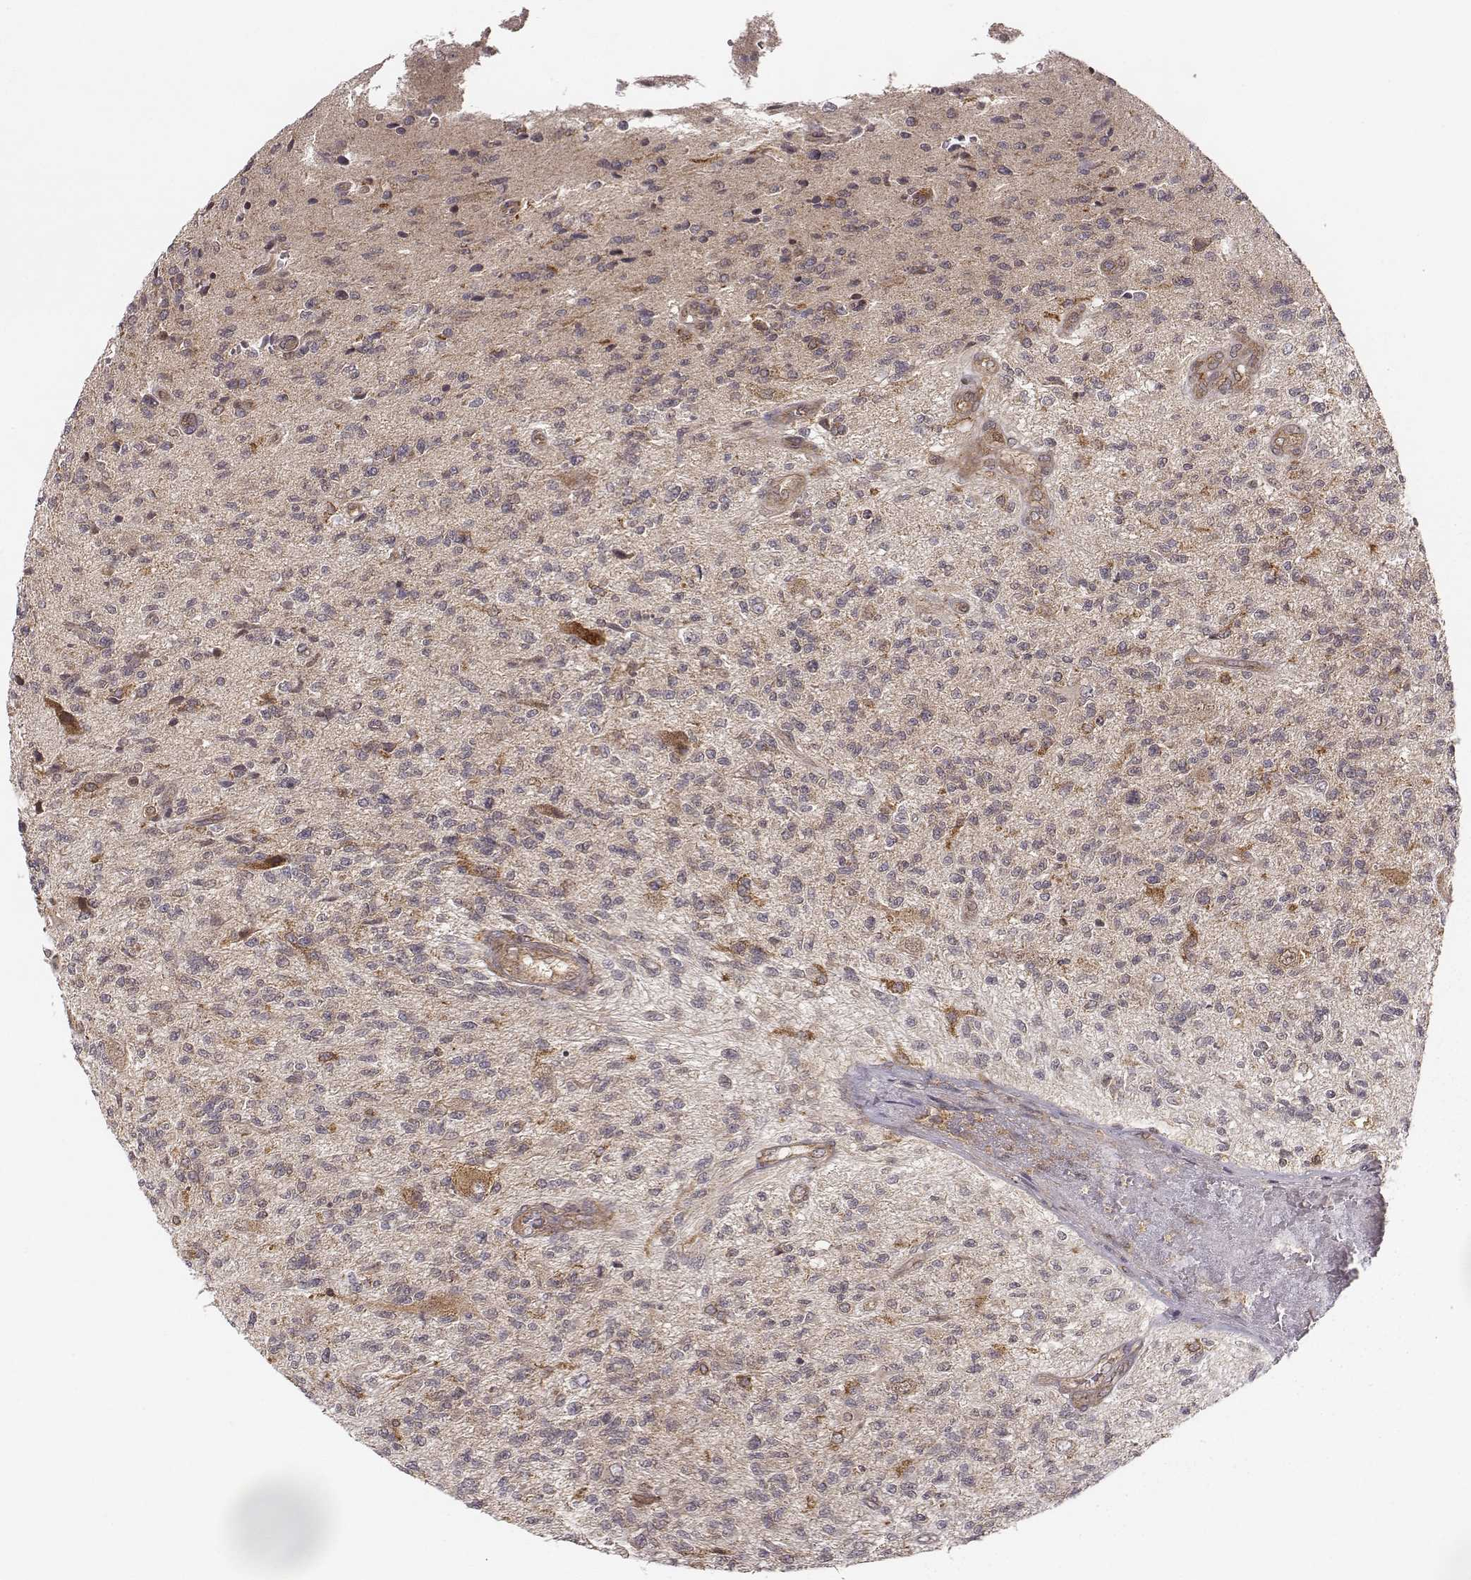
{"staining": {"intensity": "weak", "quantity": ">75%", "location": "cytoplasmic/membranous"}, "tissue": "glioma", "cell_type": "Tumor cells", "image_type": "cancer", "snomed": [{"axis": "morphology", "description": "Glioma, malignant, High grade"}, {"axis": "topography", "description": "Brain"}], "caption": "The histopathology image demonstrates staining of malignant glioma (high-grade), revealing weak cytoplasmic/membranous protein expression (brown color) within tumor cells.", "gene": "VPS26A", "patient": {"sex": "male", "age": 56}}